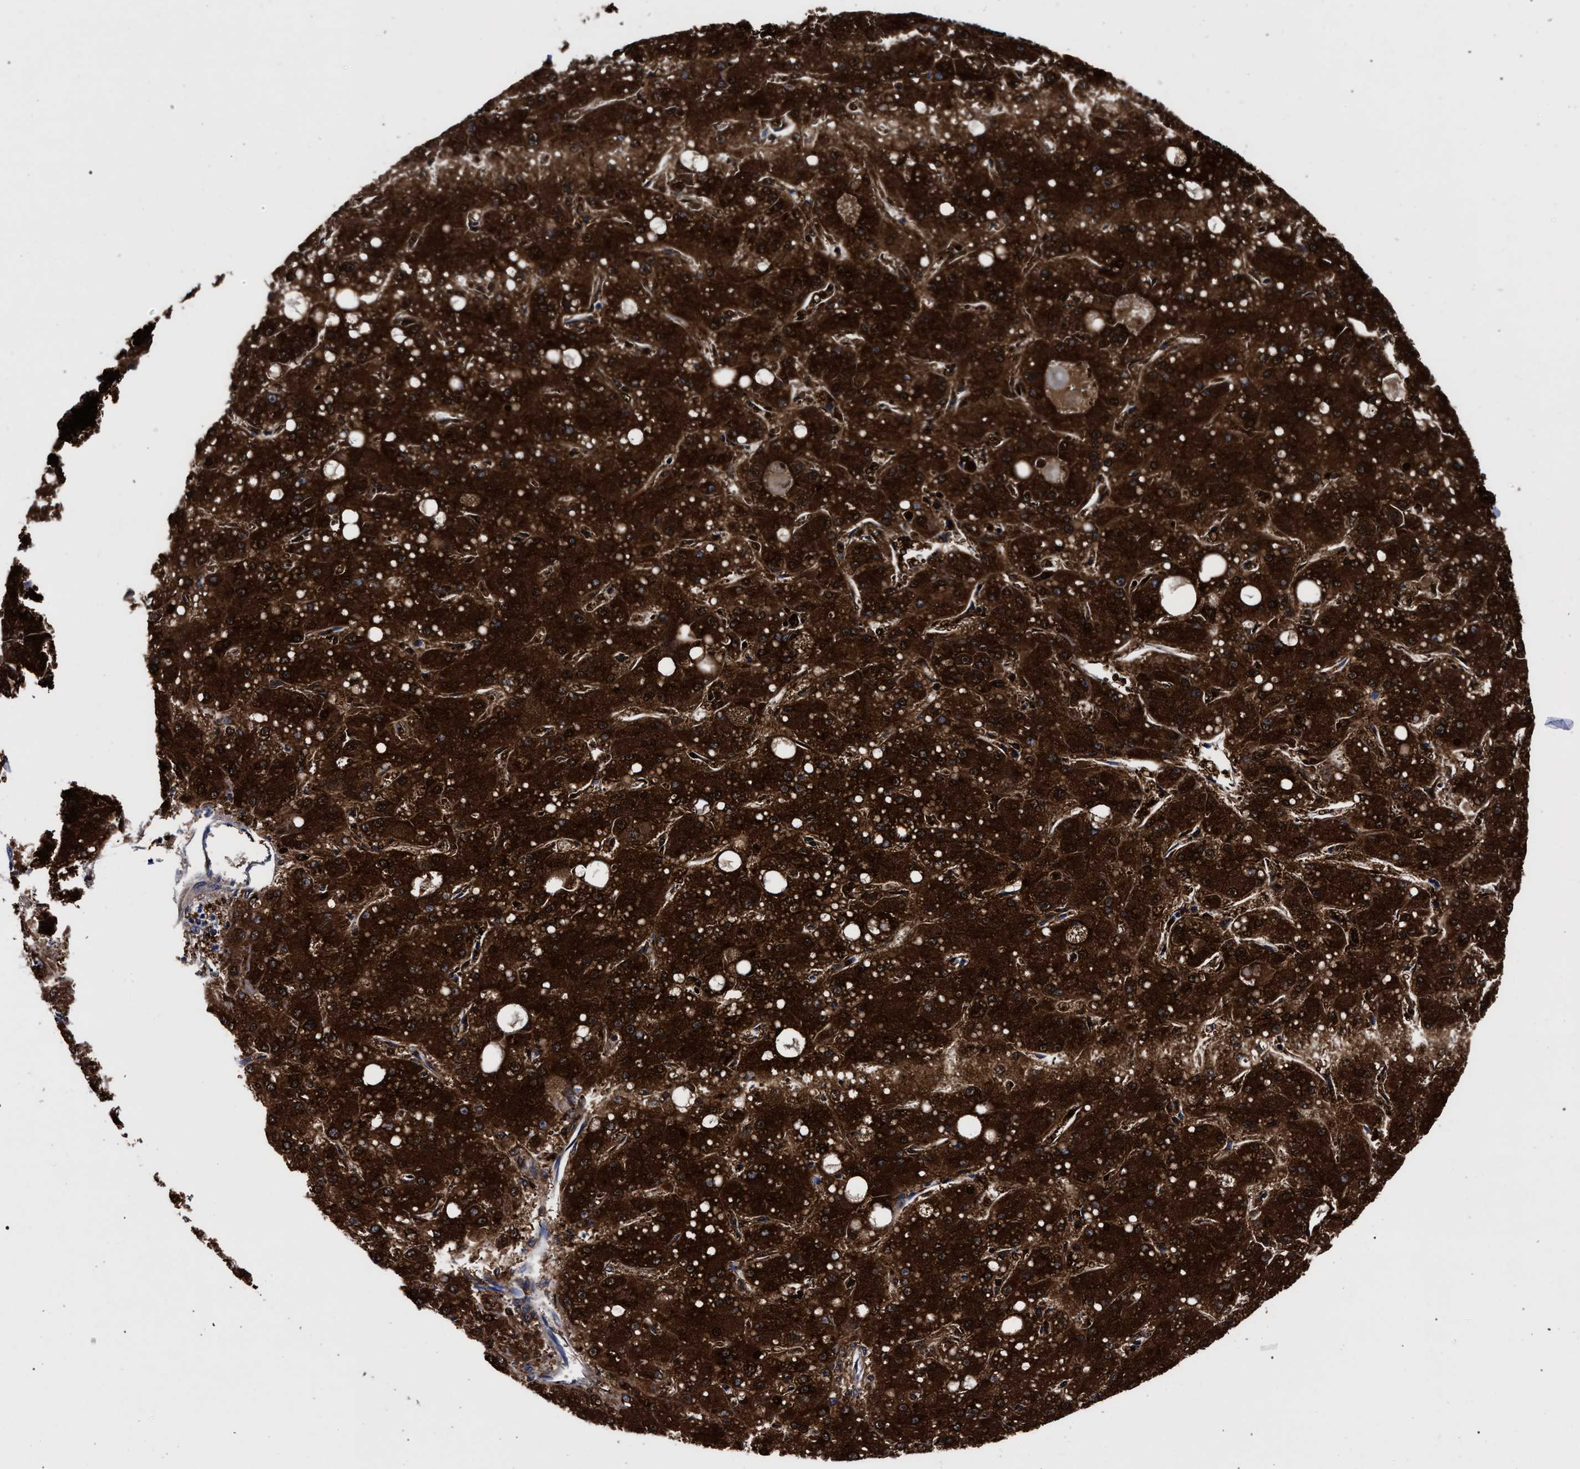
{"staining": {"intensity": "strong", "quantity": ">75%", "location": "cytoplasmic/membranous"}, "tissue": "liver cancer", "cell_type": "Tumor cells", "image_type": "cancer", "snomed": [{"axis": "morphology", "description": "Carcinoma, Hepatocellular, NOS"}, {"axis": "topography", "description": "Liver"}], "caption": "Approximately >75% of tumor cells in liver cancer (hepatocellular carcinoma) demonstrate strong cytoplasmic/membranous protein staining as visualized by brown immunohistochemical staining.", "gene": "ZNF462", "patient": {"sex": "male", "age": 67}}